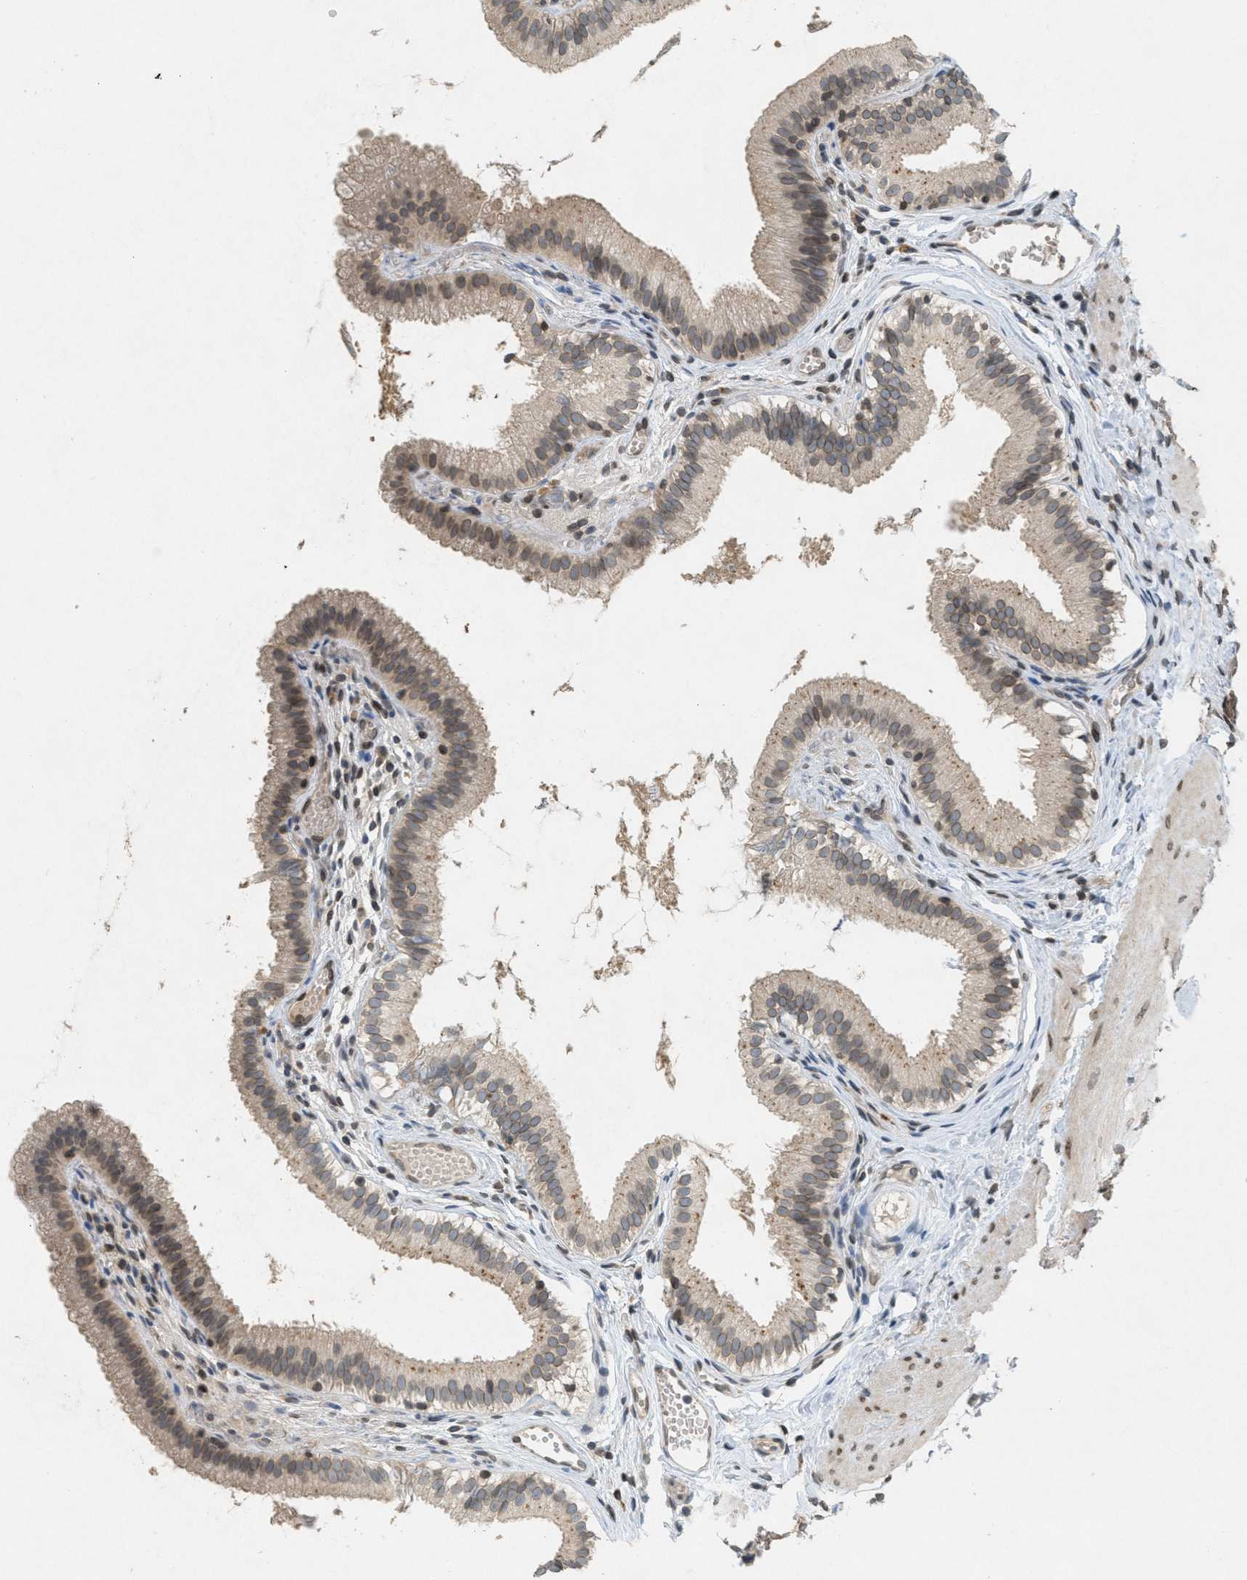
{"staining": {"intensity": "weak", "quantity": ">75%", "location": "cytoplasmic/membranous,nuclear"}, "tissue": "gallbladder", "cell_type": "Glandular cells", "image_type": "normal", "snomed": [{"axis": "morphology", "description": "Normal tissue, NOS"}, {"axis": "topography", "description": "Gallbladder"}], "caption": "IHC (DAB (3,3'-diaminobenzidine)) staining of benign gallbladder reveals weak cytoplasmic/membranous,nuclear protein staining in about >75% of glandular cells.", "gene": "ABHD6", "patient": {"sex": "female", "age": 26}}